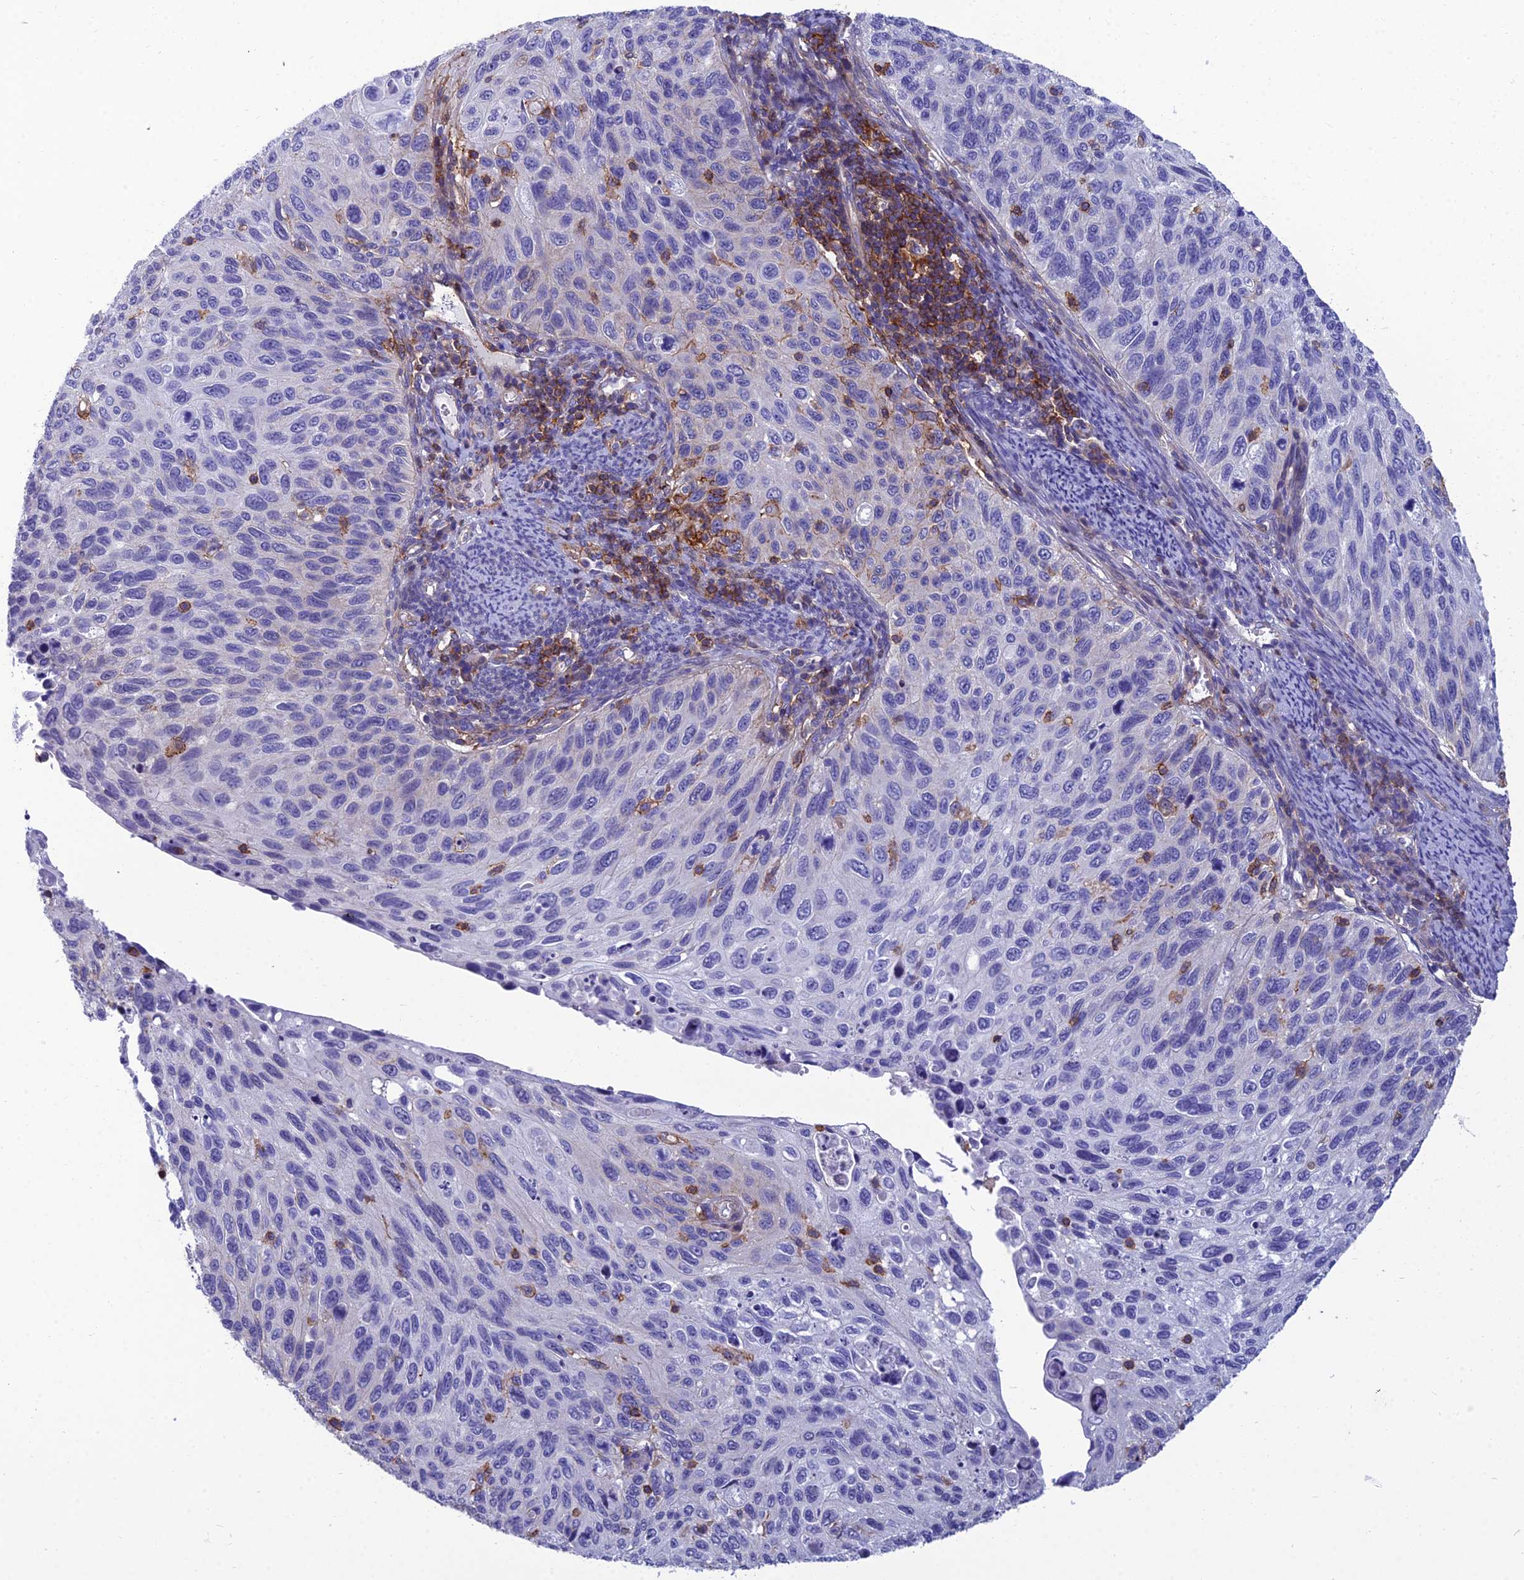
{"staining": {"intensity": "negative", "quantity": "none", "location": "none"}, "tissue": "cervical cancer", "cell_type": "Tumor cells", "image_type": "cancer", "snomed": [{"axis": "morphology", "description": "Squamous cell carcinoma, NOS"}, {"axis": "topography", "description": "Cervix"}], "caption": "IHC of human squamous cell carcinoma (cervical) displays no expression in tumor cells.", "gene": "PPP1R18", "patient": {"sex": "female", "age": 70}}